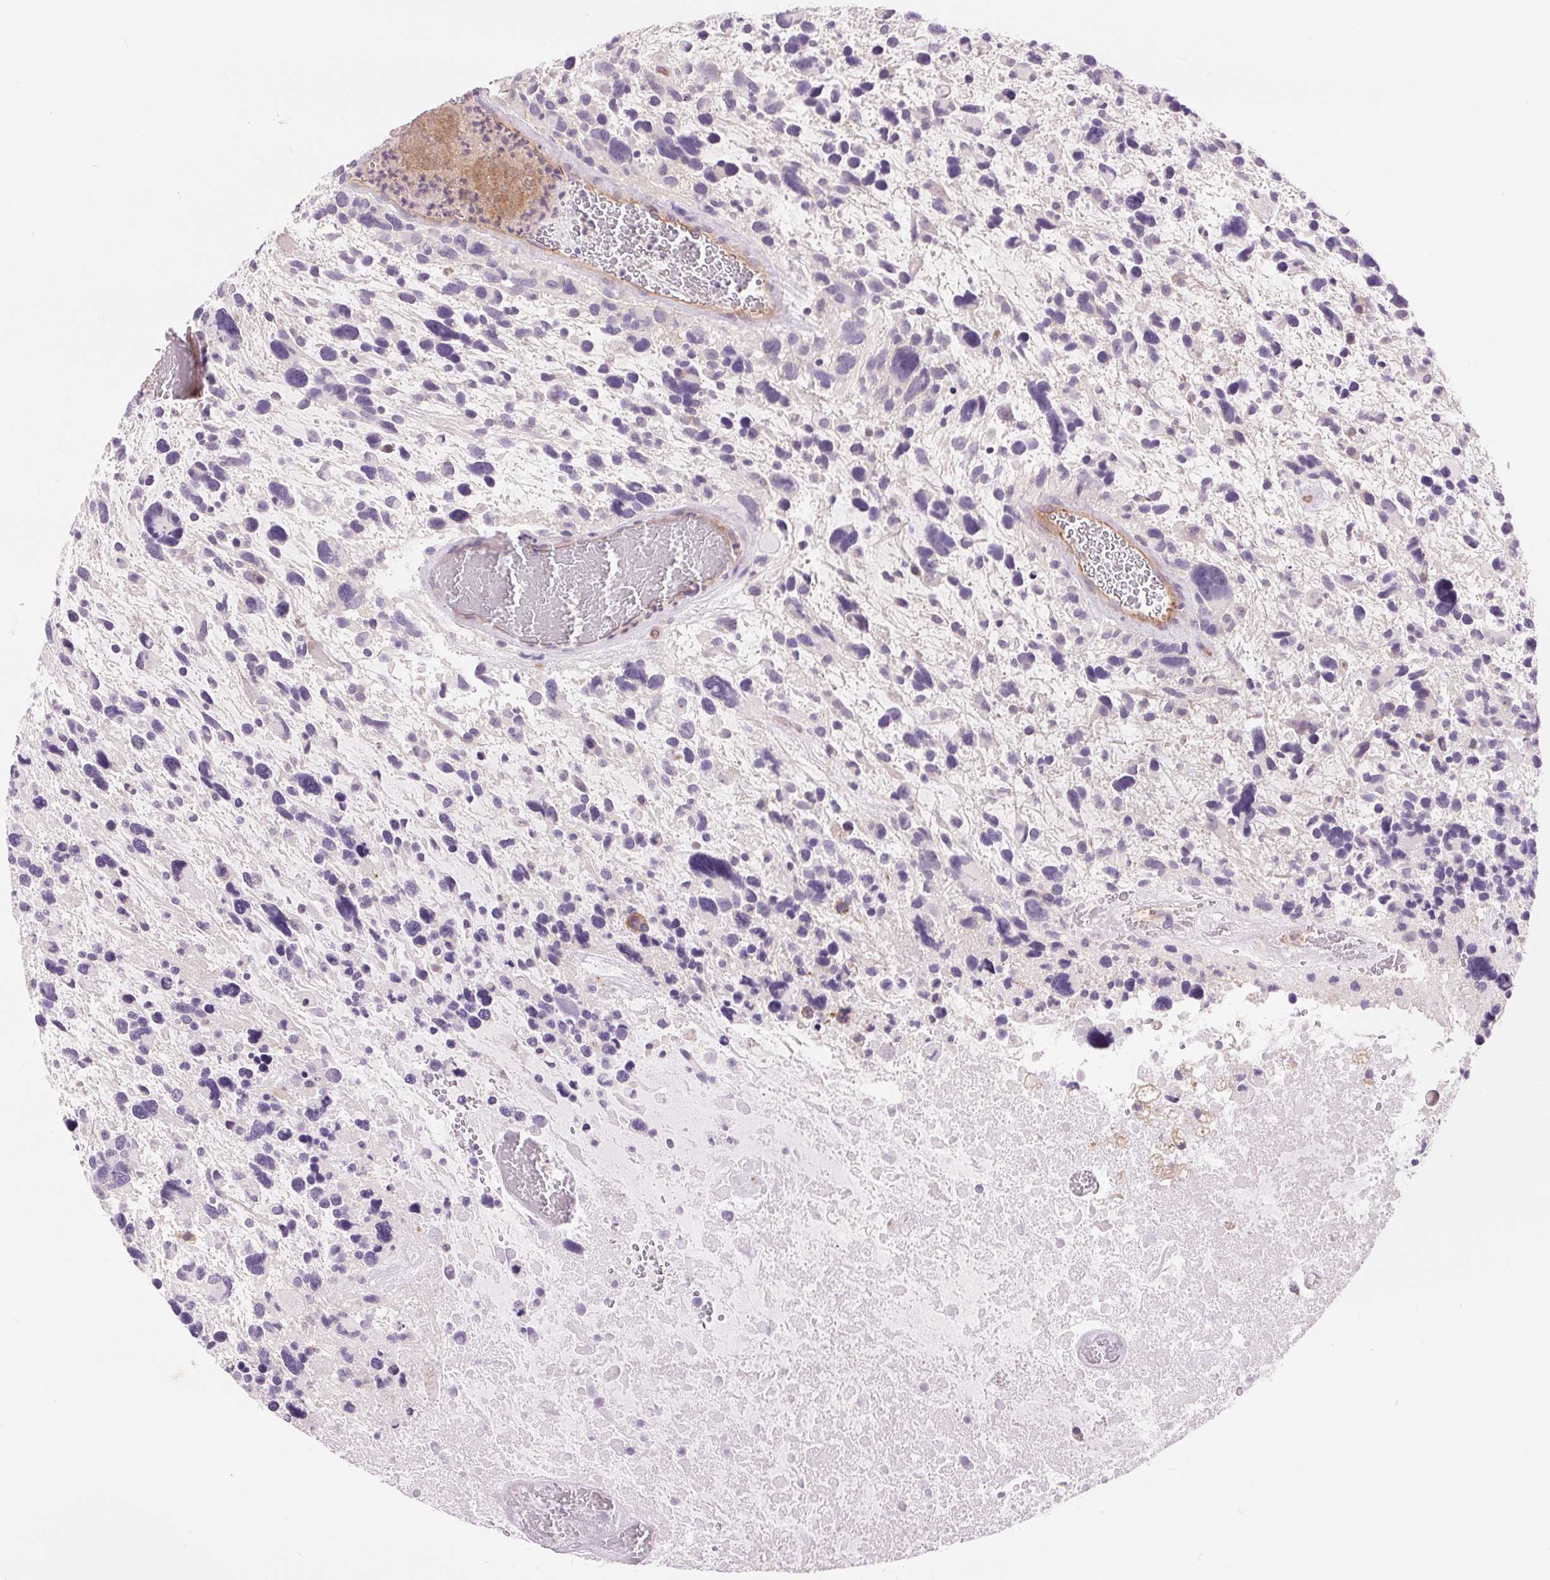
{"staining": {"intensity": "negative", "quantity": "none", "location": "none"}, "tissue": "glioma", "cell_type": "Tumor cells", "image_type": "cancer", "snomed": [{"axis": "morphology", "description": "Glioma, malignant, High grade"}, {"axis": "topography", "description": "Brain"}], "caption": "A photomicrograph of malignant glioma (high-grade) stained for a protein demonstrates no brown staining in tumor cells.", "gene": "DIXDC1", "patient": {"sex": "male", "age": 49}}